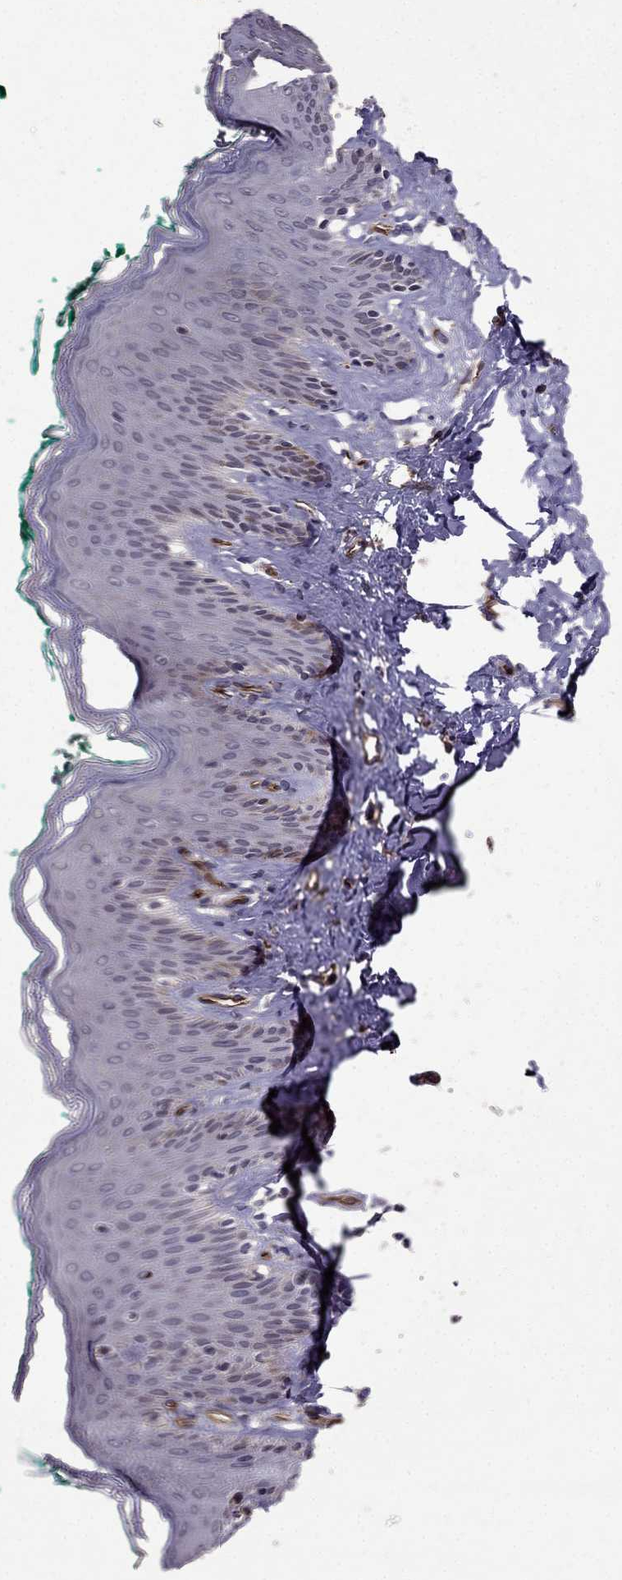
{"staining": {"intensity": "negative", "quantity": "none", "location": "none"}, "tissue": "skin", "cell_type": "Epidermal cells", "image_type": "normal", "snomed": [{"axis": "morphology", "description": "Normal tissue, NOS"}, {"axis": "topography", "description": "Vulva"}], "caption": "High magnification brightfield microscopy of normal skin stained with DAB (3,3'-diaminobenzidine) (brown) and counterstained with hematoxylin (blue): epidermal cells show no significant expression. The staining is performed using DAB brown chromogen with nuclei counter-stained in using hematoxylin.", "gene": "RASIP1", "patient": {"sex": "female", "age": 66}}